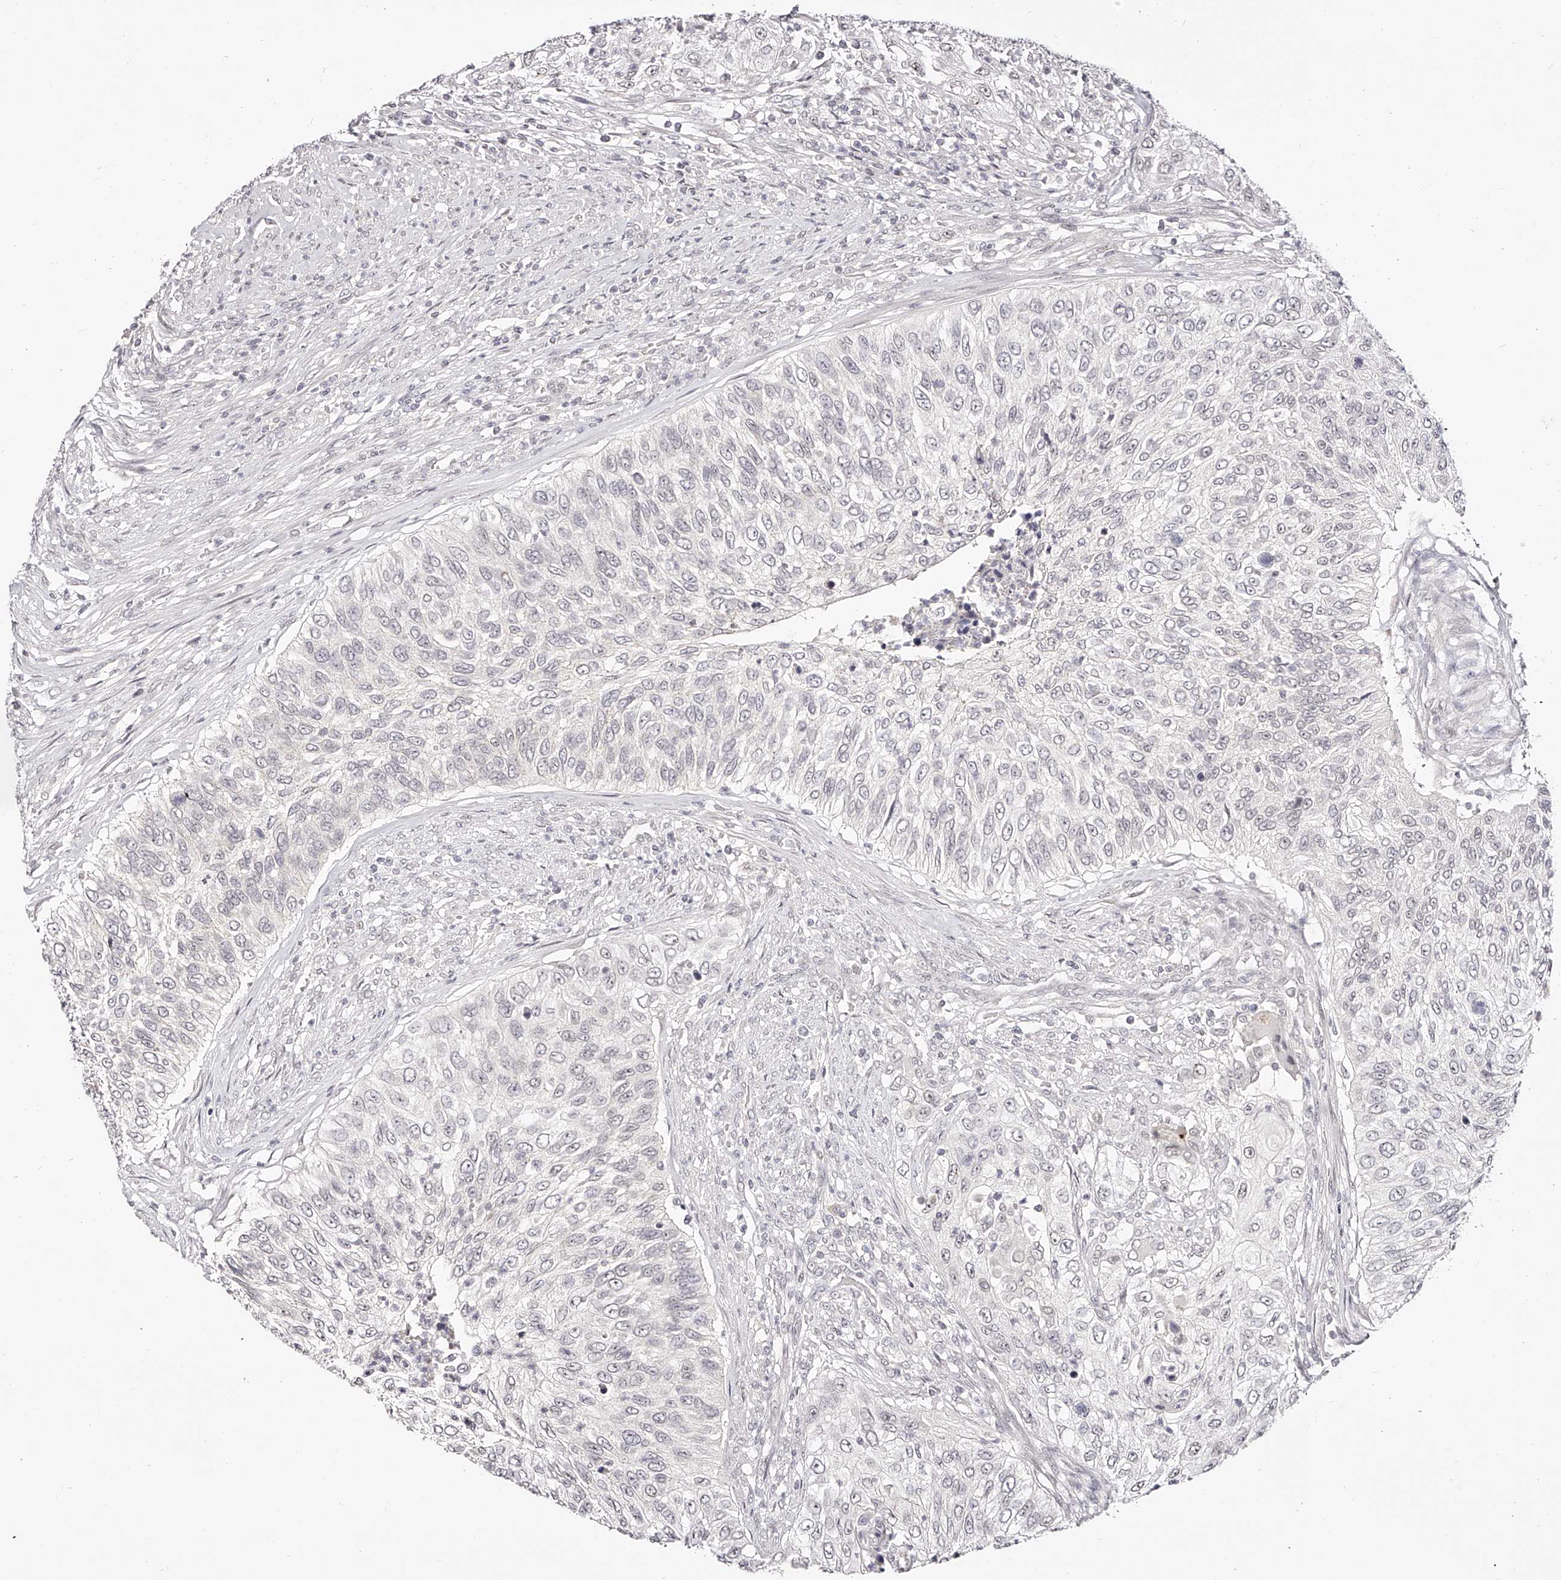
{"staining": {"intensity": "negative", "quantity": "none", "location": "none"}, "tissue": "urothelial cancer", "cell_type": "Tumor cells", "image_type": "cancer", "snomed": [{"axis": "morphology", "description": "Urothelial carcinoma, High grade"}, {"axis": "topography", "description": "Urinary bladder"}], "caption": "Immunohistochemical staining of human urothelial carcinoma (high-grade) exhibits no significant positivity in tumor cells.", "gene": "USF3", "patient": {"sex": "female", "age": 60}}